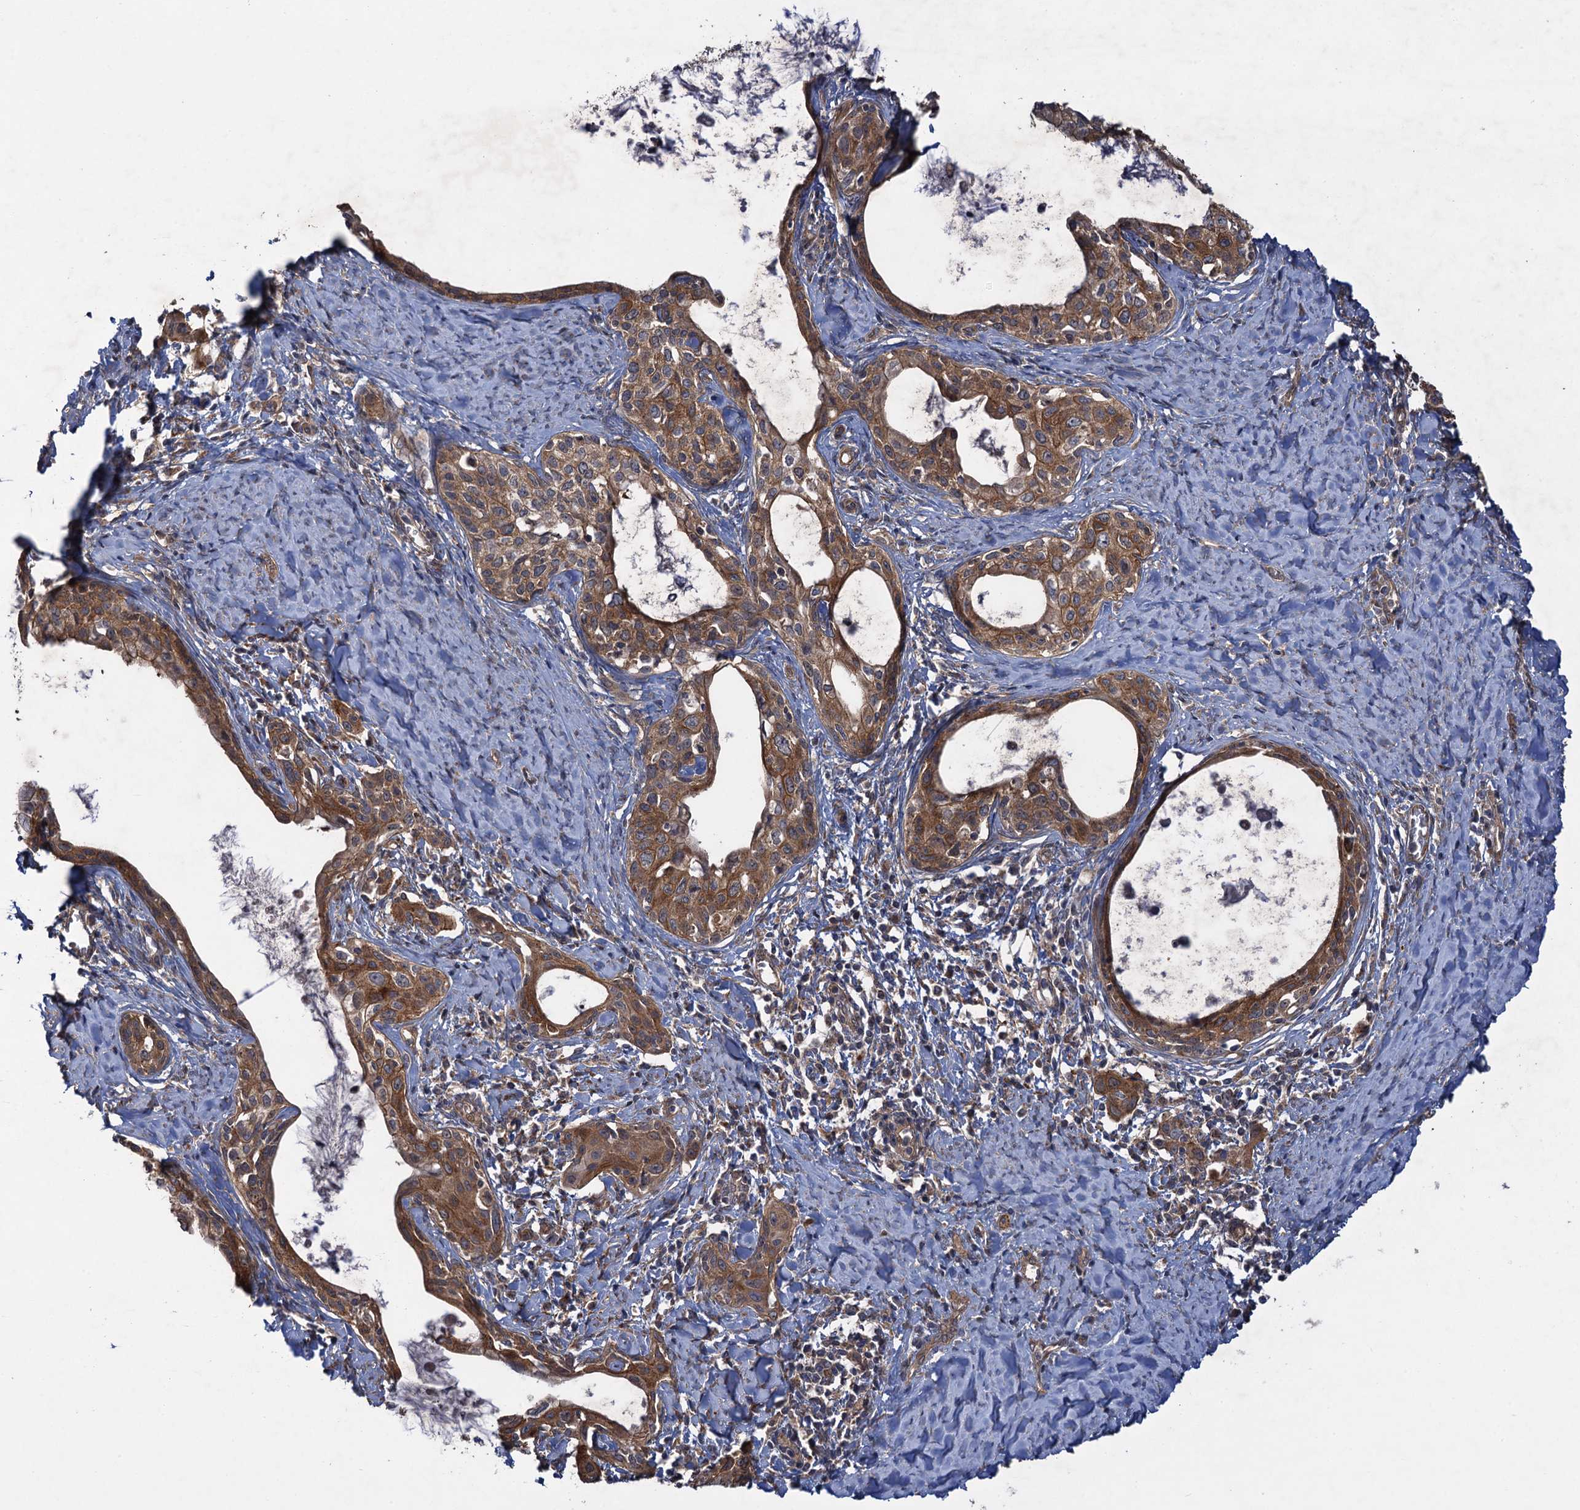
{"staining": {"intensity": "moderate", "quantity": ">75%", "location": "cytoplasmic/membranous"}, "tissue": "cervical cancer", "cell_type": "Tumor cells", "image_type": "cancer", "snomed": [{"axis": "morphology", "description": "Squamous cell carcinoma, NOS"}, {"axis": "morphology", "description": "Adenocarcinoma, NOS"}, {"axis": "topography", "description": "Cervix"}], "caption": "Moderate cytoplasmic/membranous protein expression is present in approximately >75% of tumor cells in cervical cancer. The protein is shown in brown color, while the nuclei are stained blue.", "gene": "HAUS1", "patient": {"sex": "female", "age": 52}}